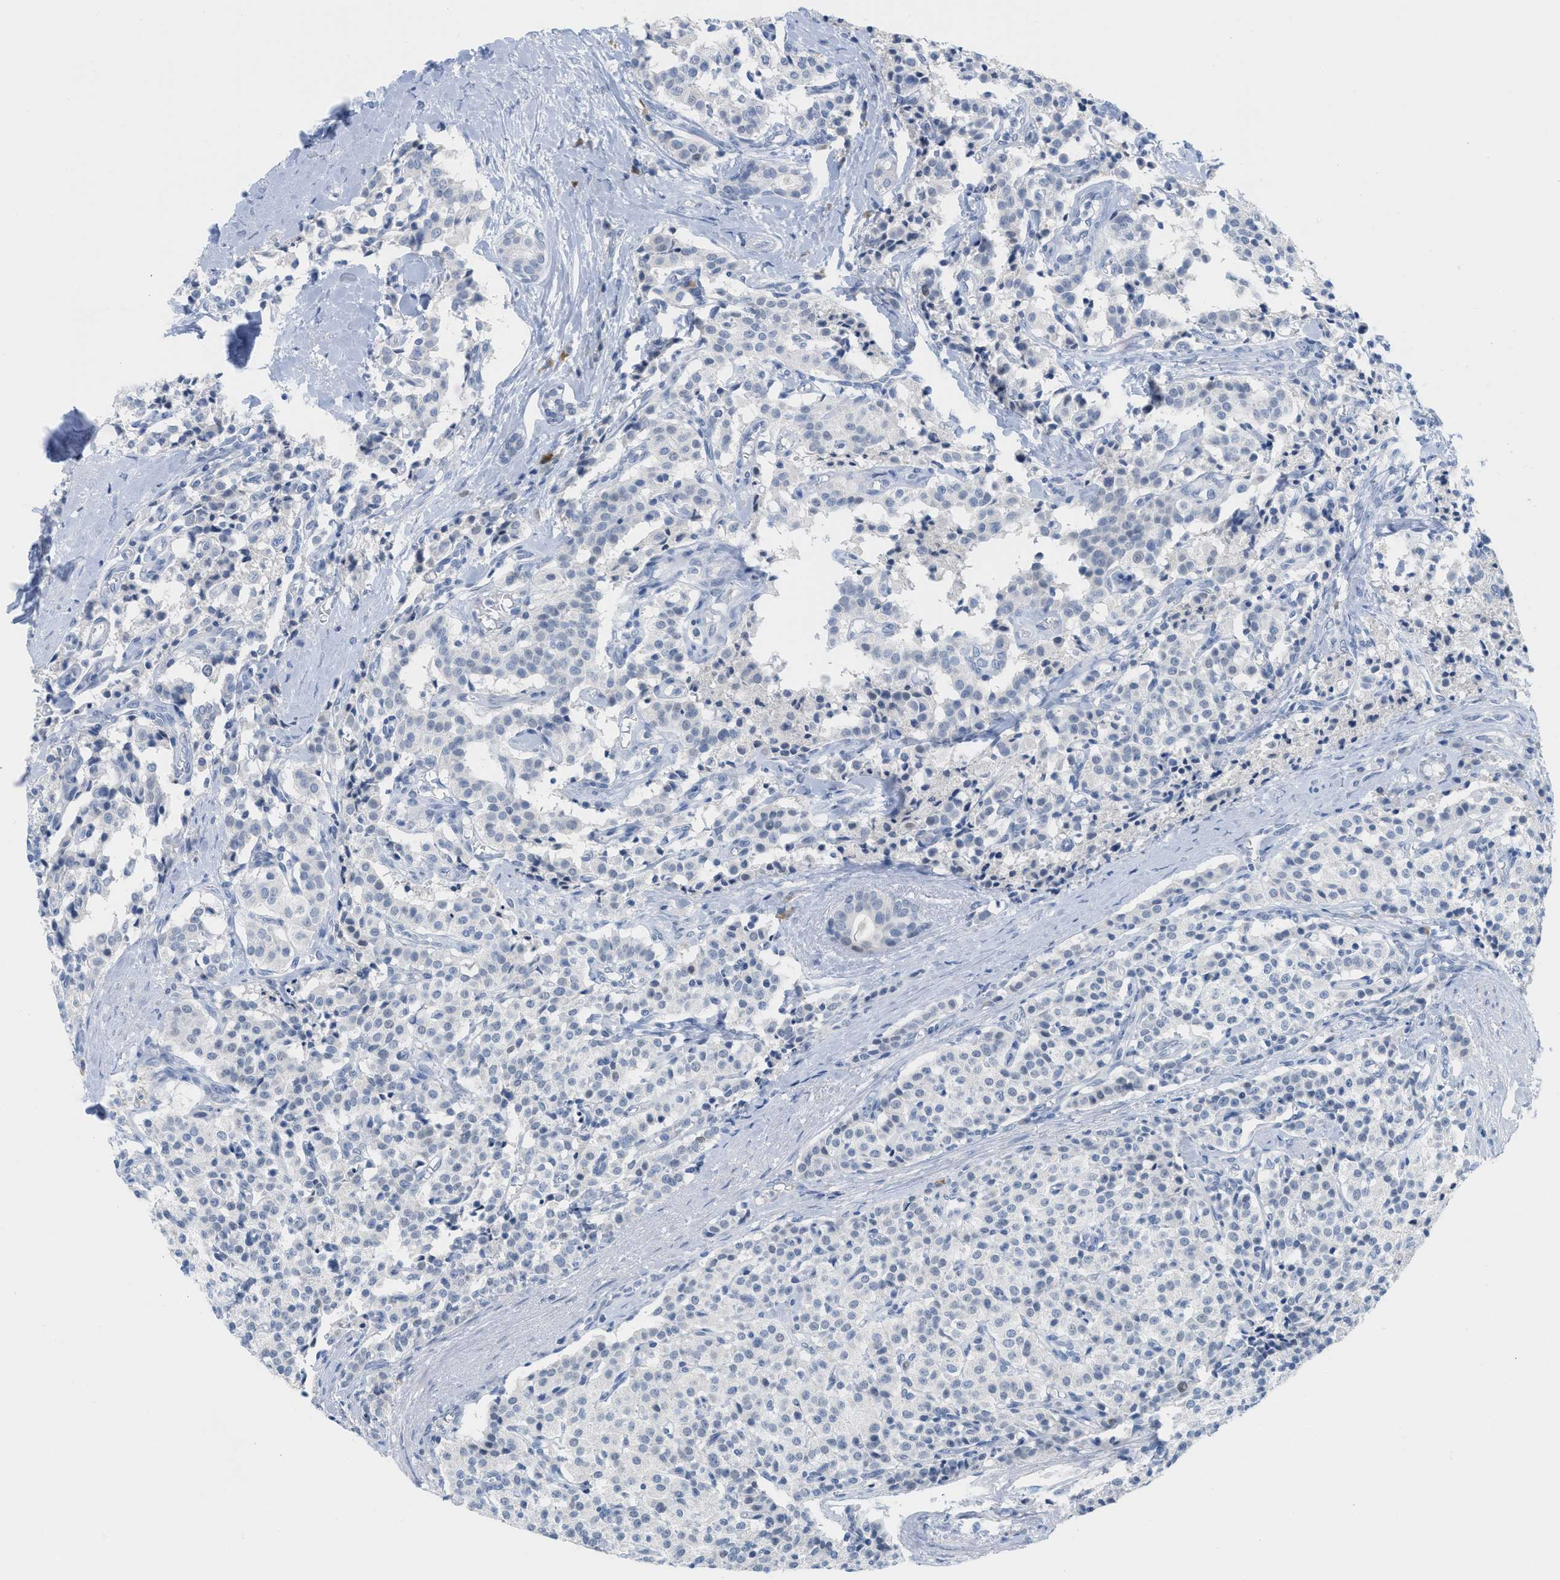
{"staining": {"intensity": "negative", "quantity": "none", "location": "none"}, "tissue": "carcinoid", "cell_type": "Tumor cells", "image_type": "cancer", "snomed": [{"axis": "morphology", "description": "Carcinoid, malignant, NOS"}, {"axis": "topography", "description": "Lung"}], "caption": "Carcinoid was stained to show a protein in brown. There is no significant positivity in tumor cells.", "gene": "HSF2", "patient": {"sex": "male", "age": 30}}